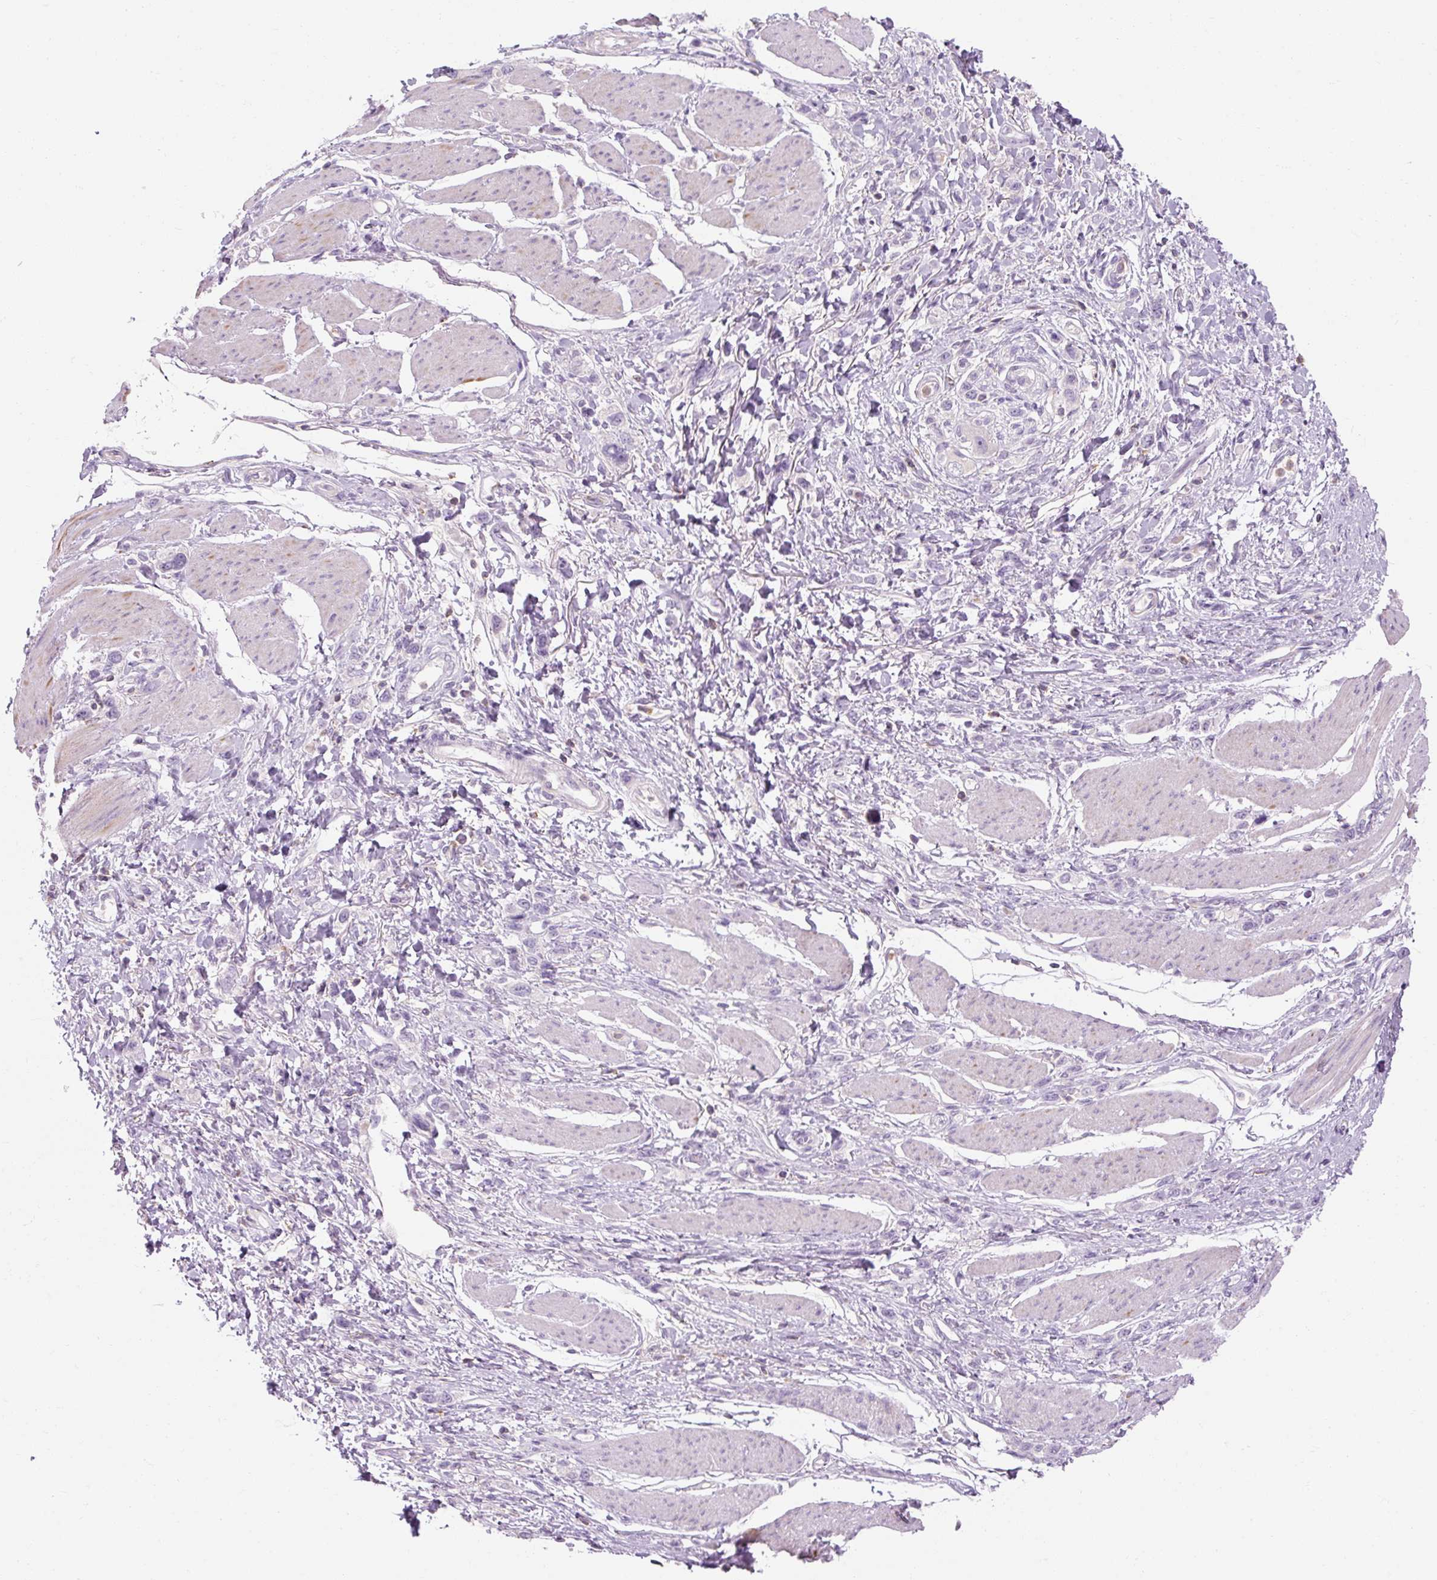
{"staining": {"intensity": "negative", "quantity": "none", "location": "none"}, "tissue": "stomach cancer", "cell_type": "Tumor cells", "image_type": "cancer", "snomed": [{"axis": "morphology", "description": "Adenocarcinoma, NOS"}, {"axis": "topography", "description": "Stomach"}], "caption": "A photomicrograph of stomach adenocarcinoma stained for a protein reveals no brown staining in tumor cells.", "gene": "TIGD2", "patient": {"sex": "female", "age": 65}}